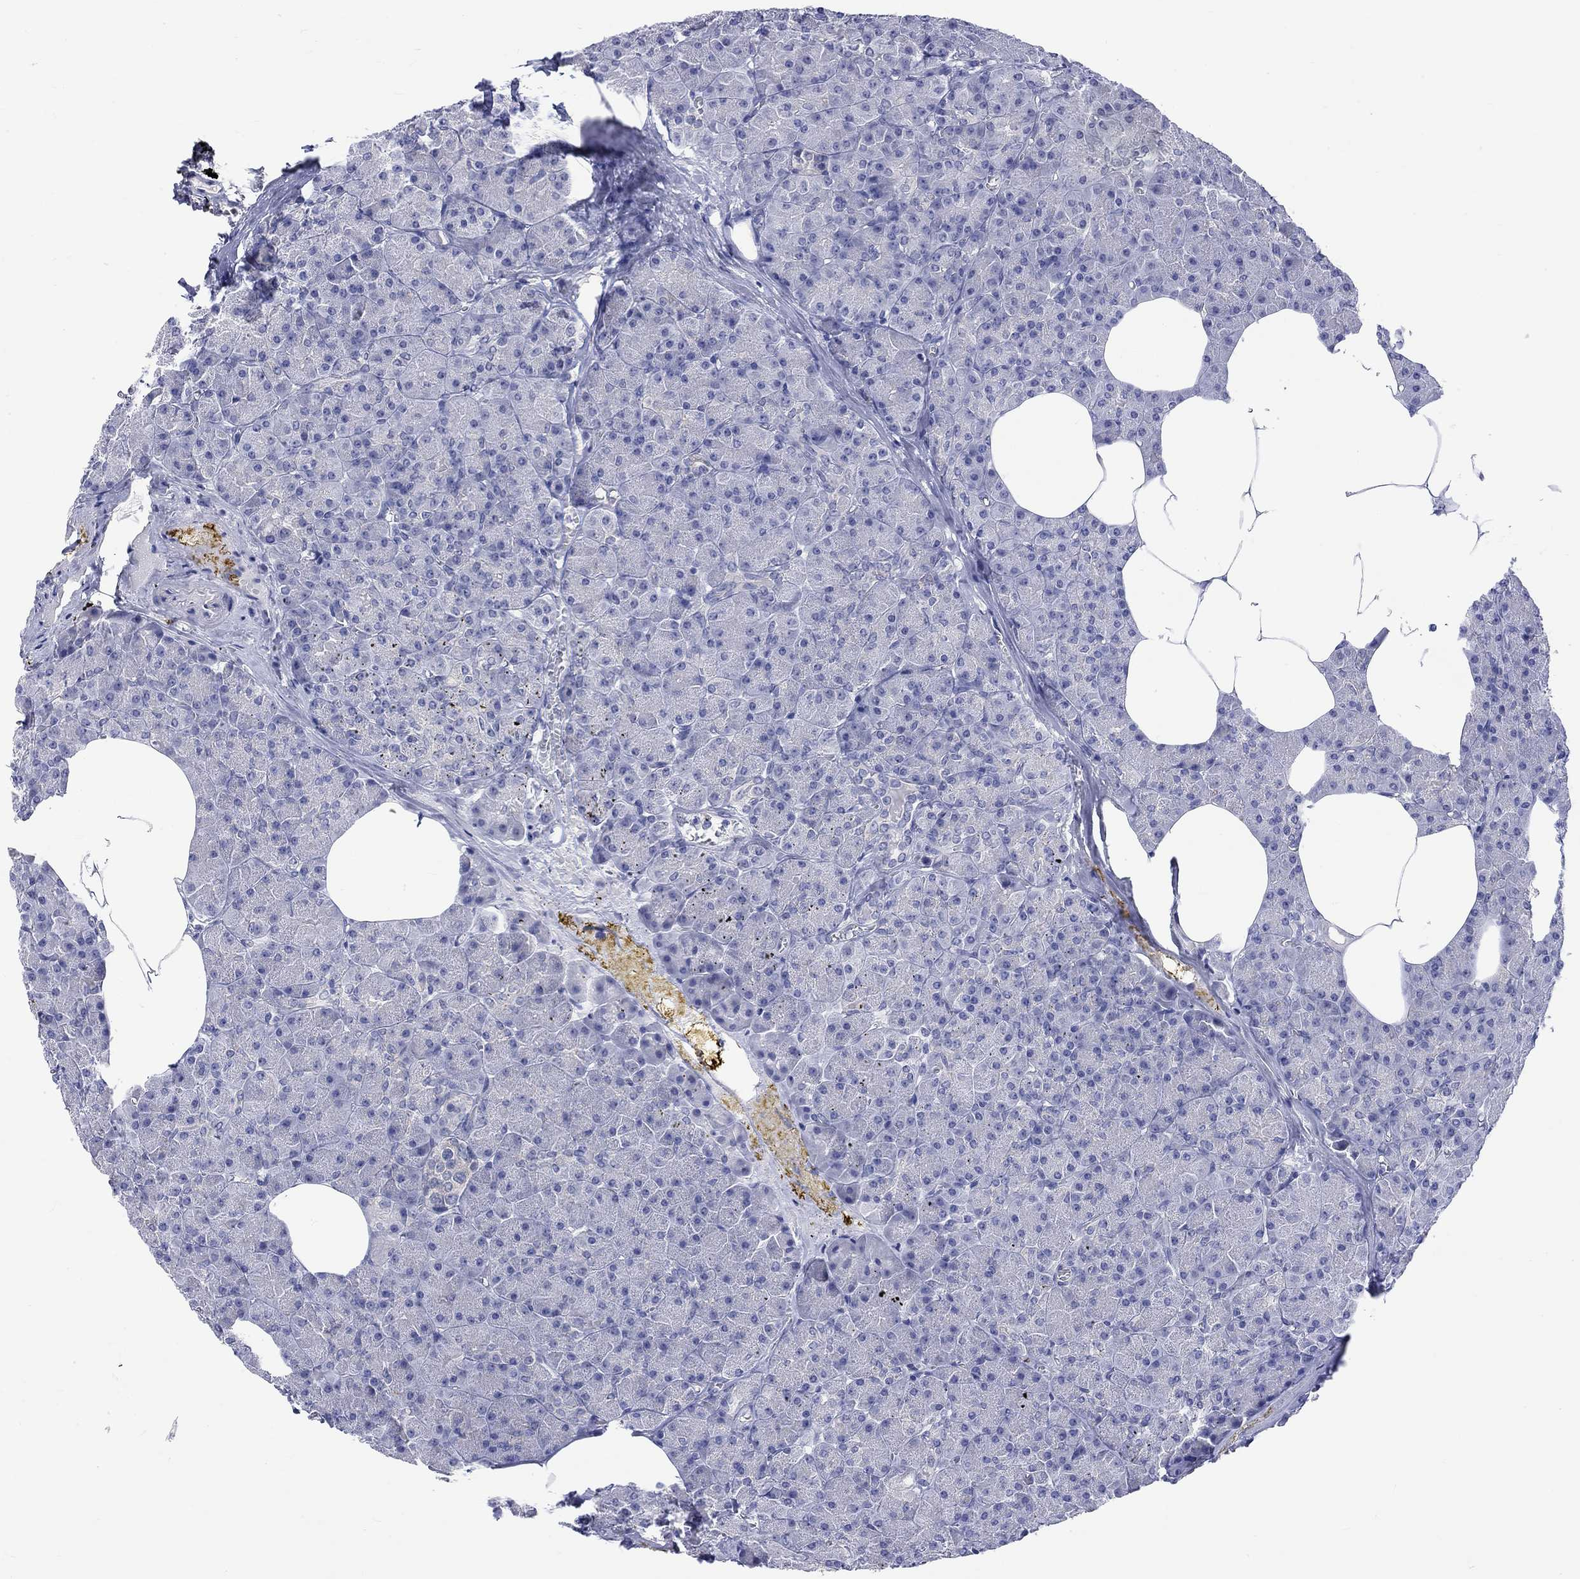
{"staining": {"intensity": "negative", "quantity": "none", "location": "none"}, "tissue": "pancreas", "cell_type": "Exocrine glandular cells", "image_type": "normal", "snomed": [{"axis": "morphology", "description": "Normal tissue, NOS"}, {"axis": "topography", "description": "Pancreas"}], "caption": "Immunohistochemistry (IHC) of benign human pancreas reveals no staining in exocrine glandular cells.", "gene": "CERS1", "patient": {"sex": "female", "age": 45}}